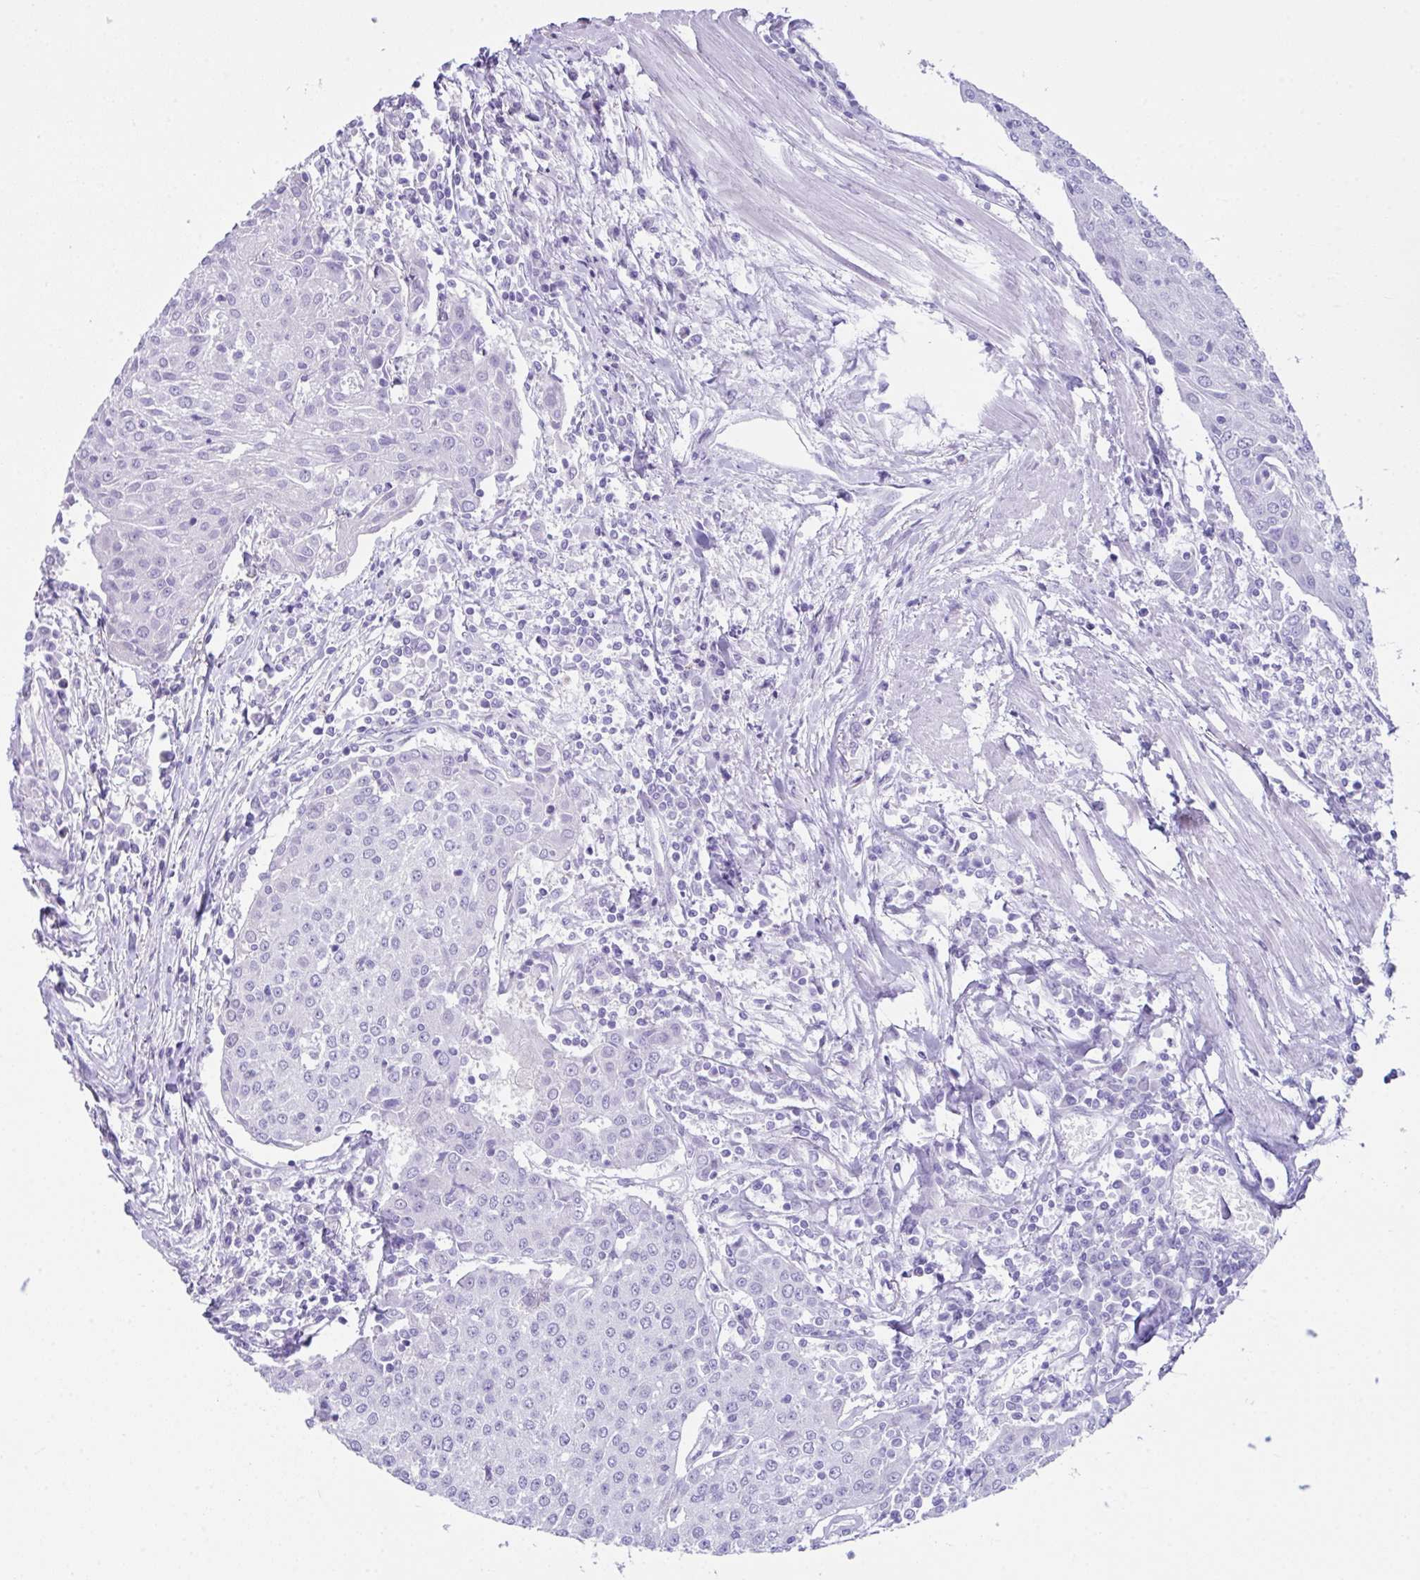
{"staining": {"intensity": "negative", "quantity": "none", "location": "none"}, "tissue": "urothelial cancer", "cell_type": "Tumor cells", "image_type": "cancer", "snomed": [{"axis": "morphology", "description": "Urothelial carcinoma, High grade"}, {"axis": "topography", "description": "Urinary bladder"}], "caption": "This histopathology image is of urothelial cancer stained with immunohistochemistry to label a protein in brown with the nuclei are counter-stained blue. There is no staining in tumor cells.", "gene": "LGALS4", "patient": {"sex": "female", "age": 85}}